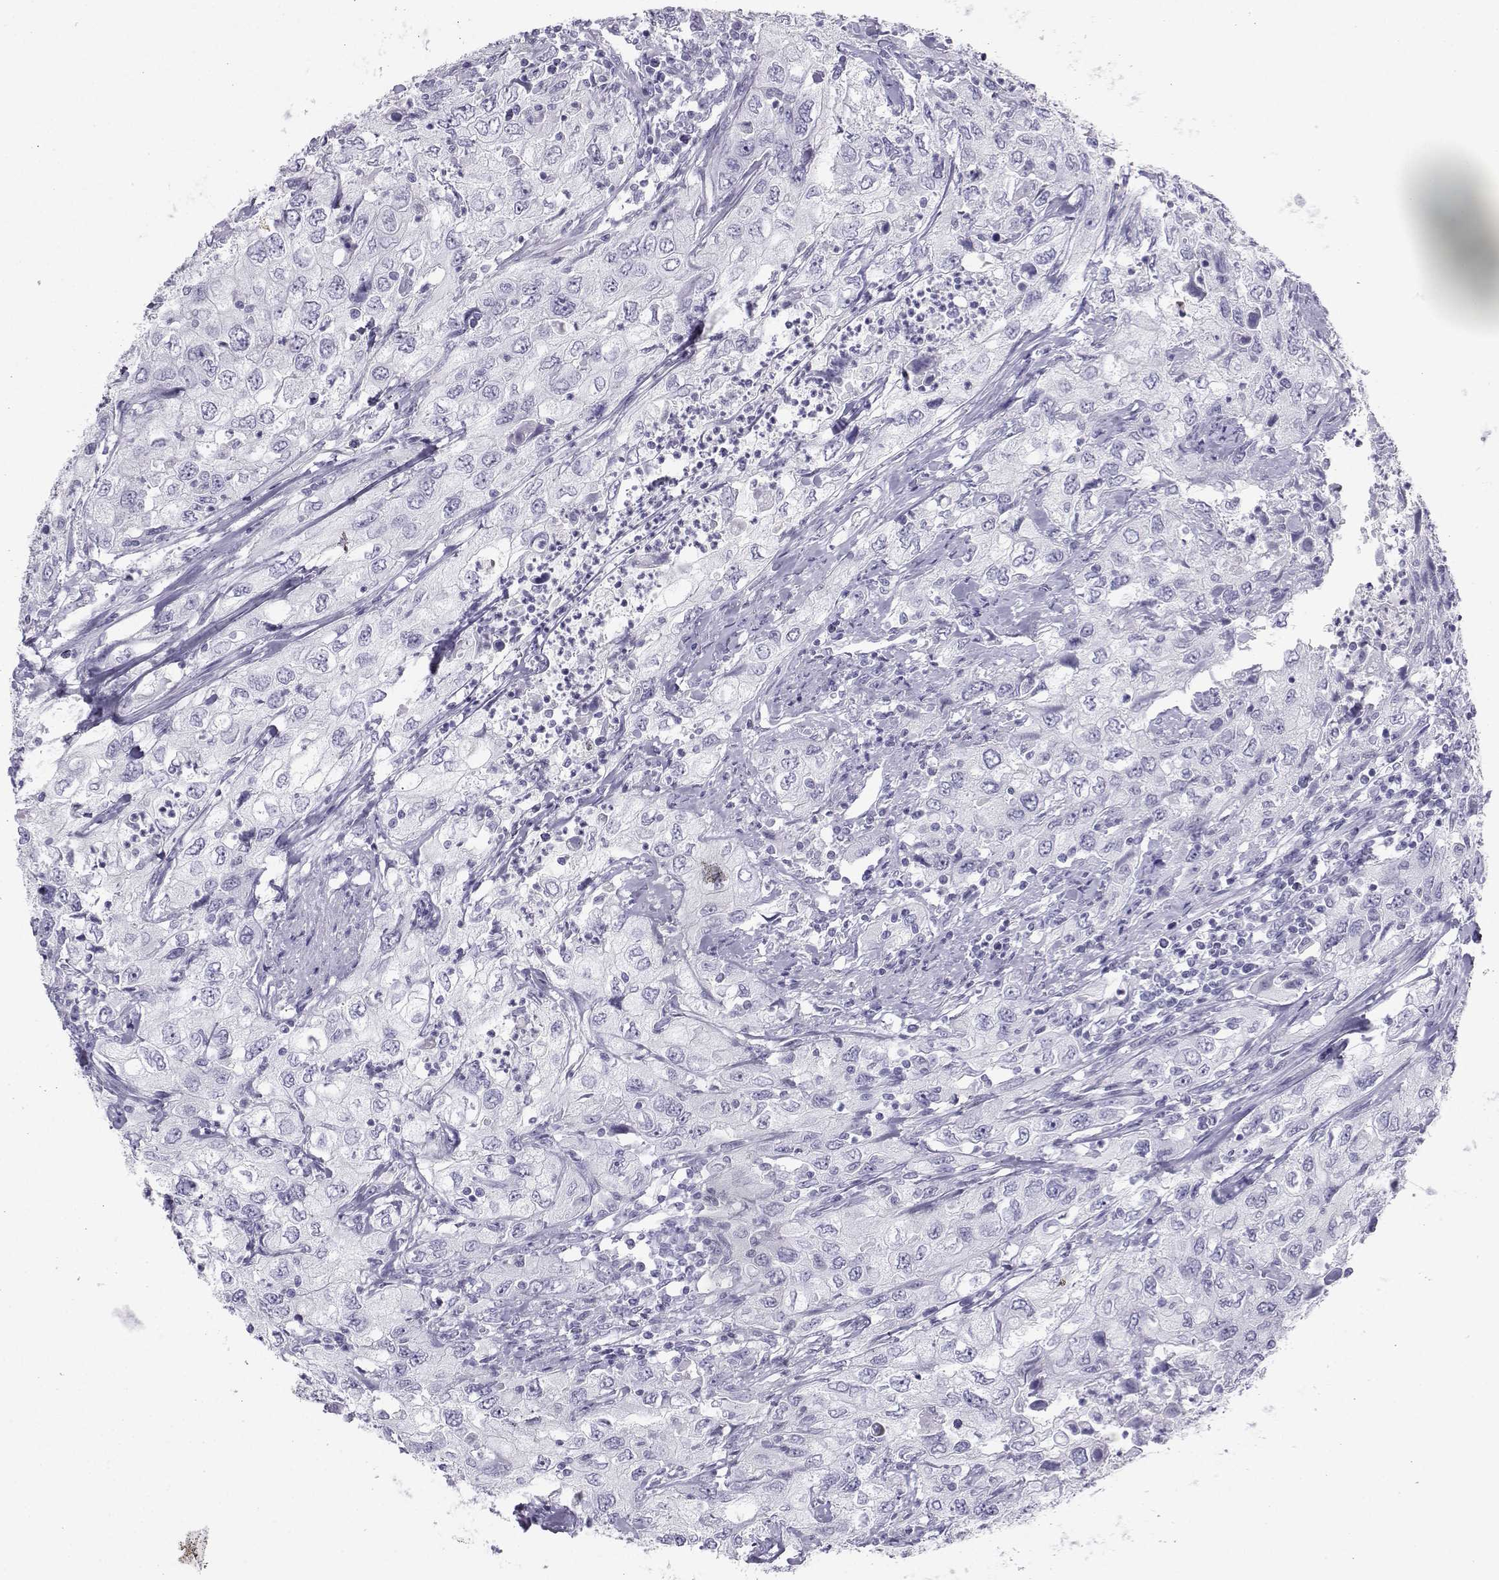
{"staining": {"intensity": "negative", "quantity": "none", "location": "none"}, "tissue": "urothelial cancer", "cell_type": "Tumor cells", "image_type": "cancer", "snomed": [{"axis": "morphology", "description": "Urothelial carcinoma, High grade"}, {"axis": "topography", "description": "Urinary bladder"}], "caption": "This is an immunohistochemistry (IHC) histopathology image of urothelial cancer. There is no positivity in tumor cells.", "gene": "SST", "patient": {"sex": "male", "age": 76}}